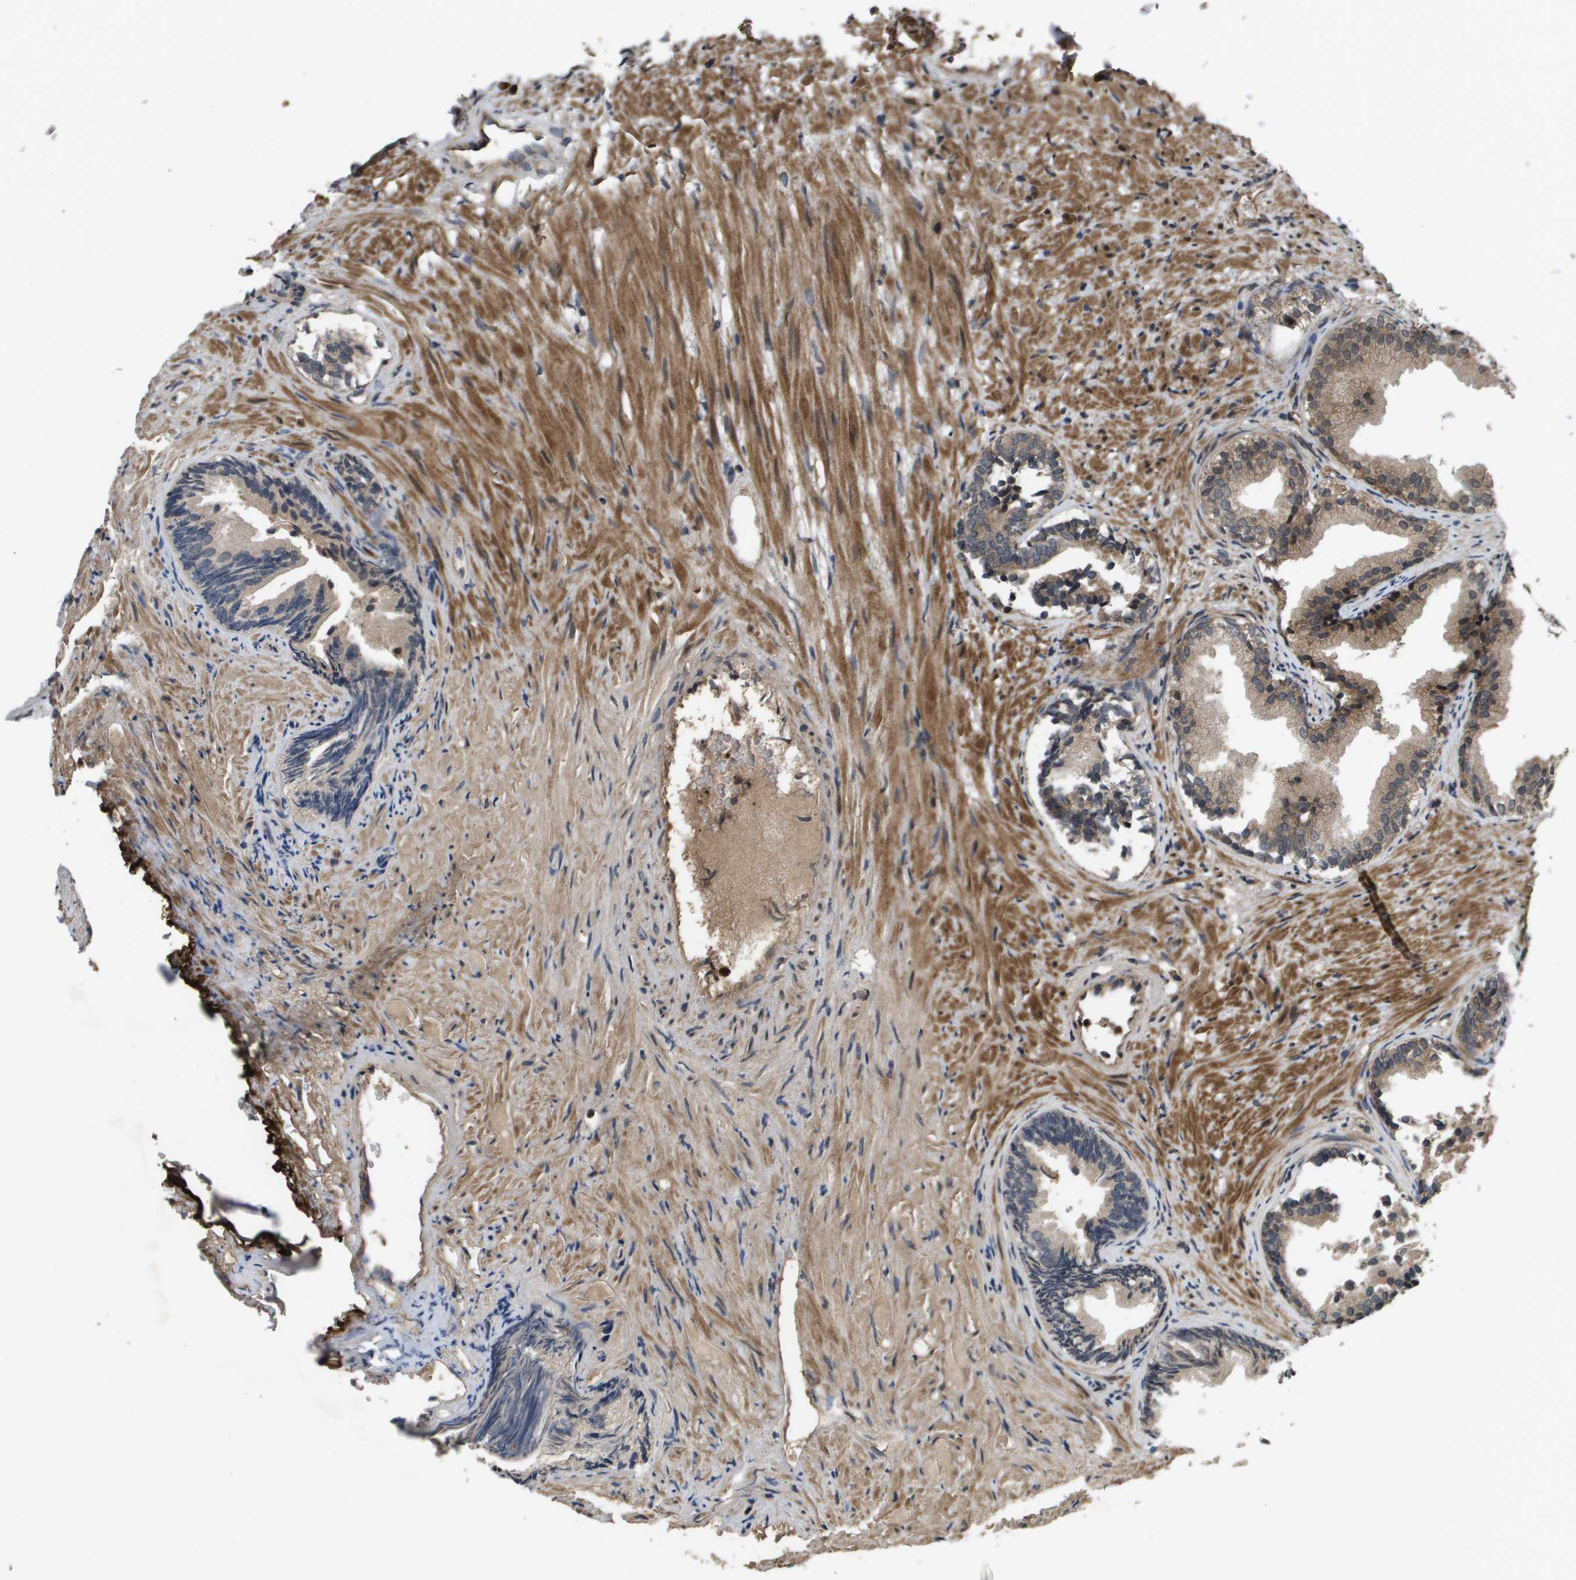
{"staining": {"intensity": "moderate", "quantity": ">75%", "location": "cytoplasmic/membranous"}, "tissue": "prostate", "cell_type": "Glandular cells", "image_type": "normal", "snomed": [{"axis": "morphology", "description": "Normal tissue, NOS"}, {"axis": "topography", "description": "Prostate"}], "caption": "Protein staining of benign prostate shows moderate cytoplasmic/membranous staining in about >75% of glandular cells. The staining was performed using DAB (3,3'-diaminobenzidine), with brown indicating positive protein expression. Nuclei are stained blue with hematoxylin.", "gene": "SPTLC1", "patient": {"sex": "male", "age": 76}}